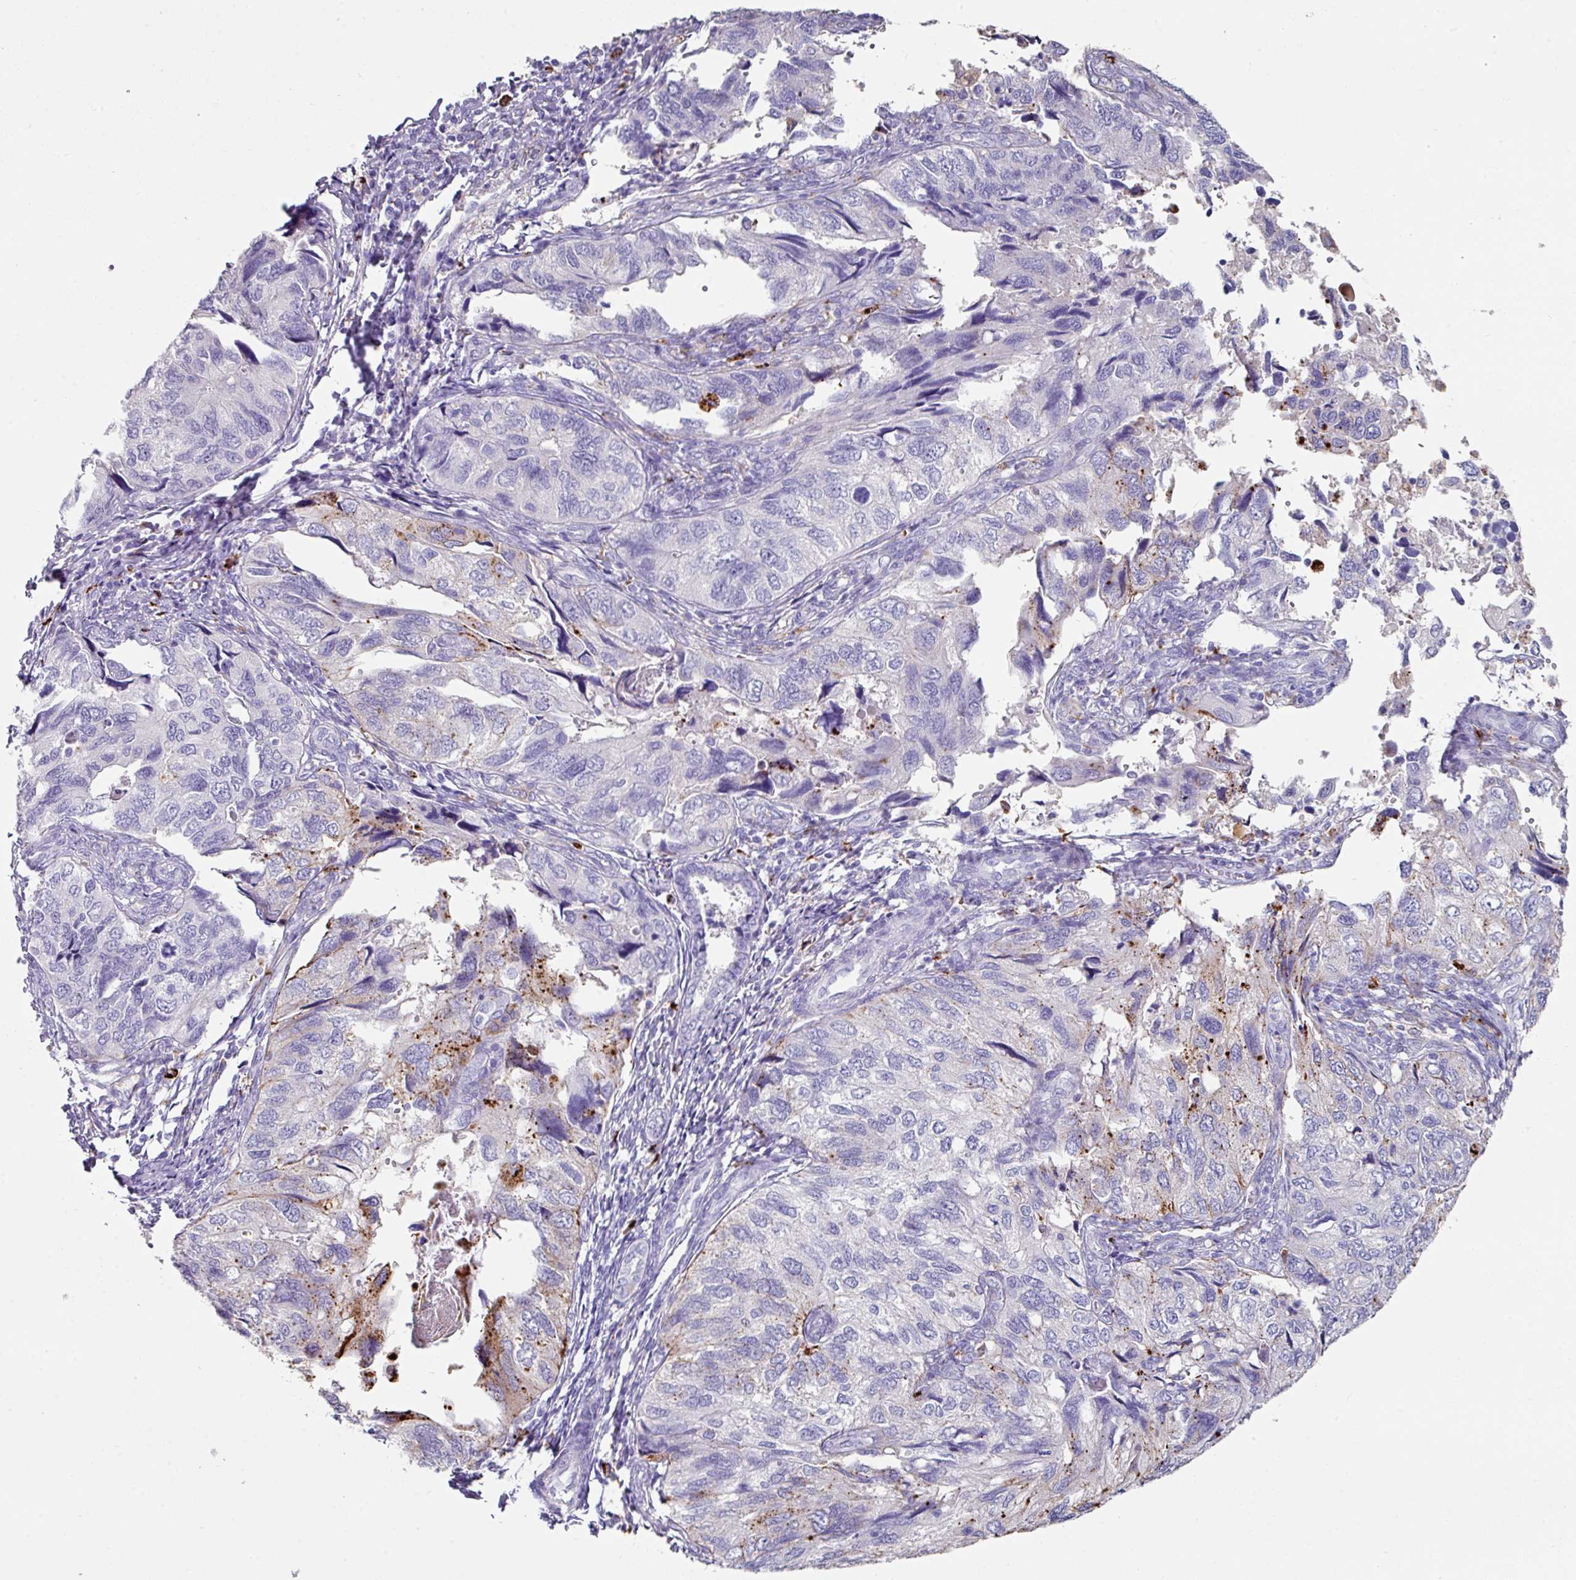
{"staining": {"intensity": "moderate", "quantity": "<25%", "location": "cytoplasmic/membranous"}, "tissue": "endometrial cancer", "cell_type": "Tumor cells", "image_type": "cancer", "snomed": [{"axis": "morphology", "description": "Carcinoma, NOS"}, {"axis": "topography", "description": "Uterus"}], "caption": "Brown immunohistochemical staining in carcinoma (endometrial) exhibits moderate cytoplasmic/membranous positivity in about <25% of tumor cells.", "gene": "CPVL", "patient": {"sex": "female", "age": 76}}